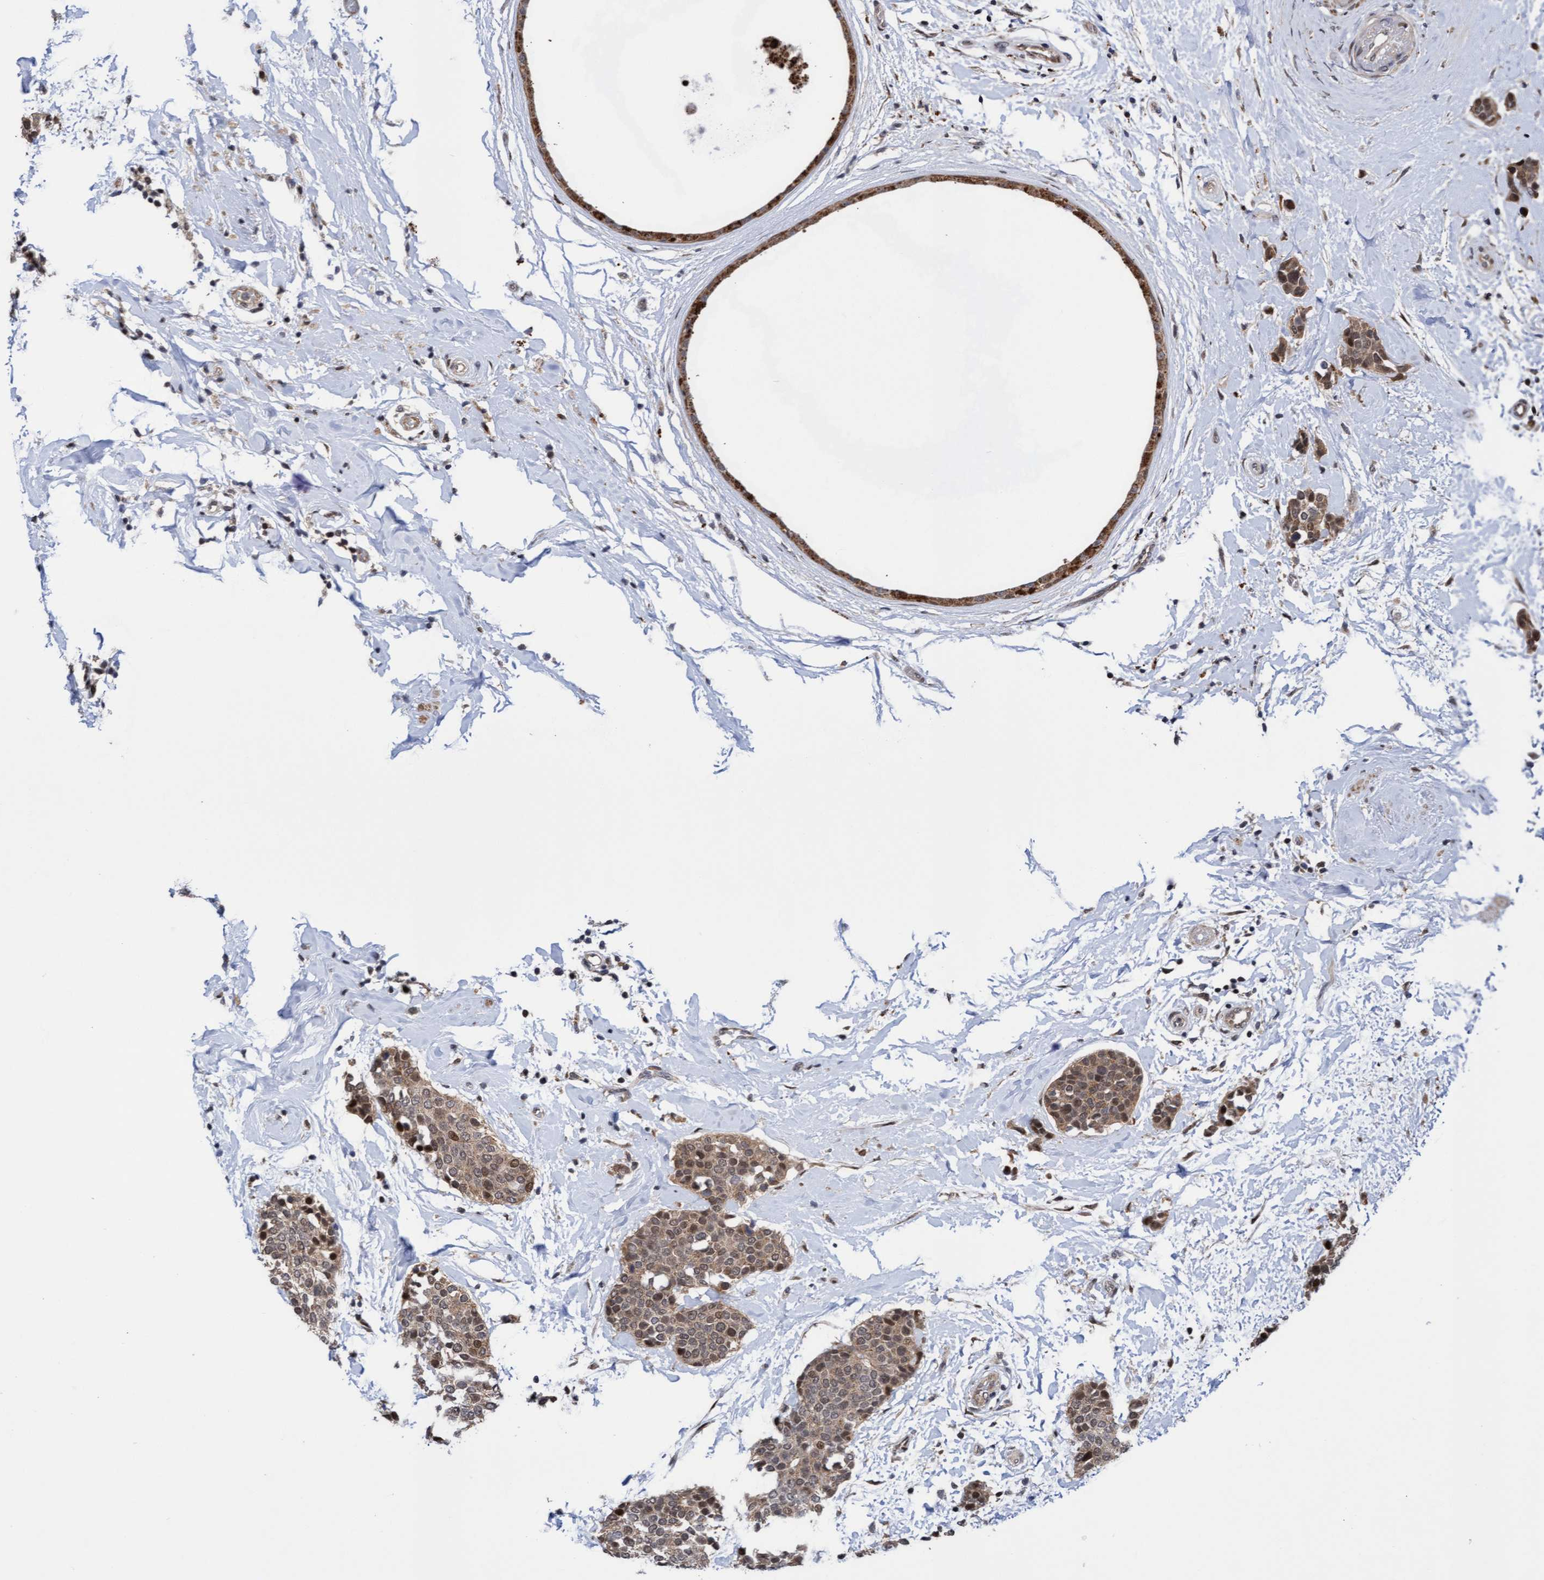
{"staining": {"intensity": "moderate", "quantity": ">75%", "location": "cytoplasmic/membranous,nuclear"}, "tissue": "breast cancer", "cell_type": "Tumor cells", "image_type": "cancer", "snomed": [{"axis": "morphology", "description": "Duct carcinoma"}, {"axis": "topography", "description": "Breast"}], "caption": "Immunohistochemistry (IHC) (DAB (3,3'-diaminobenzidine)) staining of breast cancer (infiltrating ductal carcinoma) demonstrates moderate cytoplasmic/membranous and nuclear protein expression in approximately >75% of tumor cells. (DAB (3,3'-diaminobenzidine) IHC, brown staining for protein, blue staining for nuclei).", "gene": "ITFG1", "patient": {"sex": "female", "age": 55}}